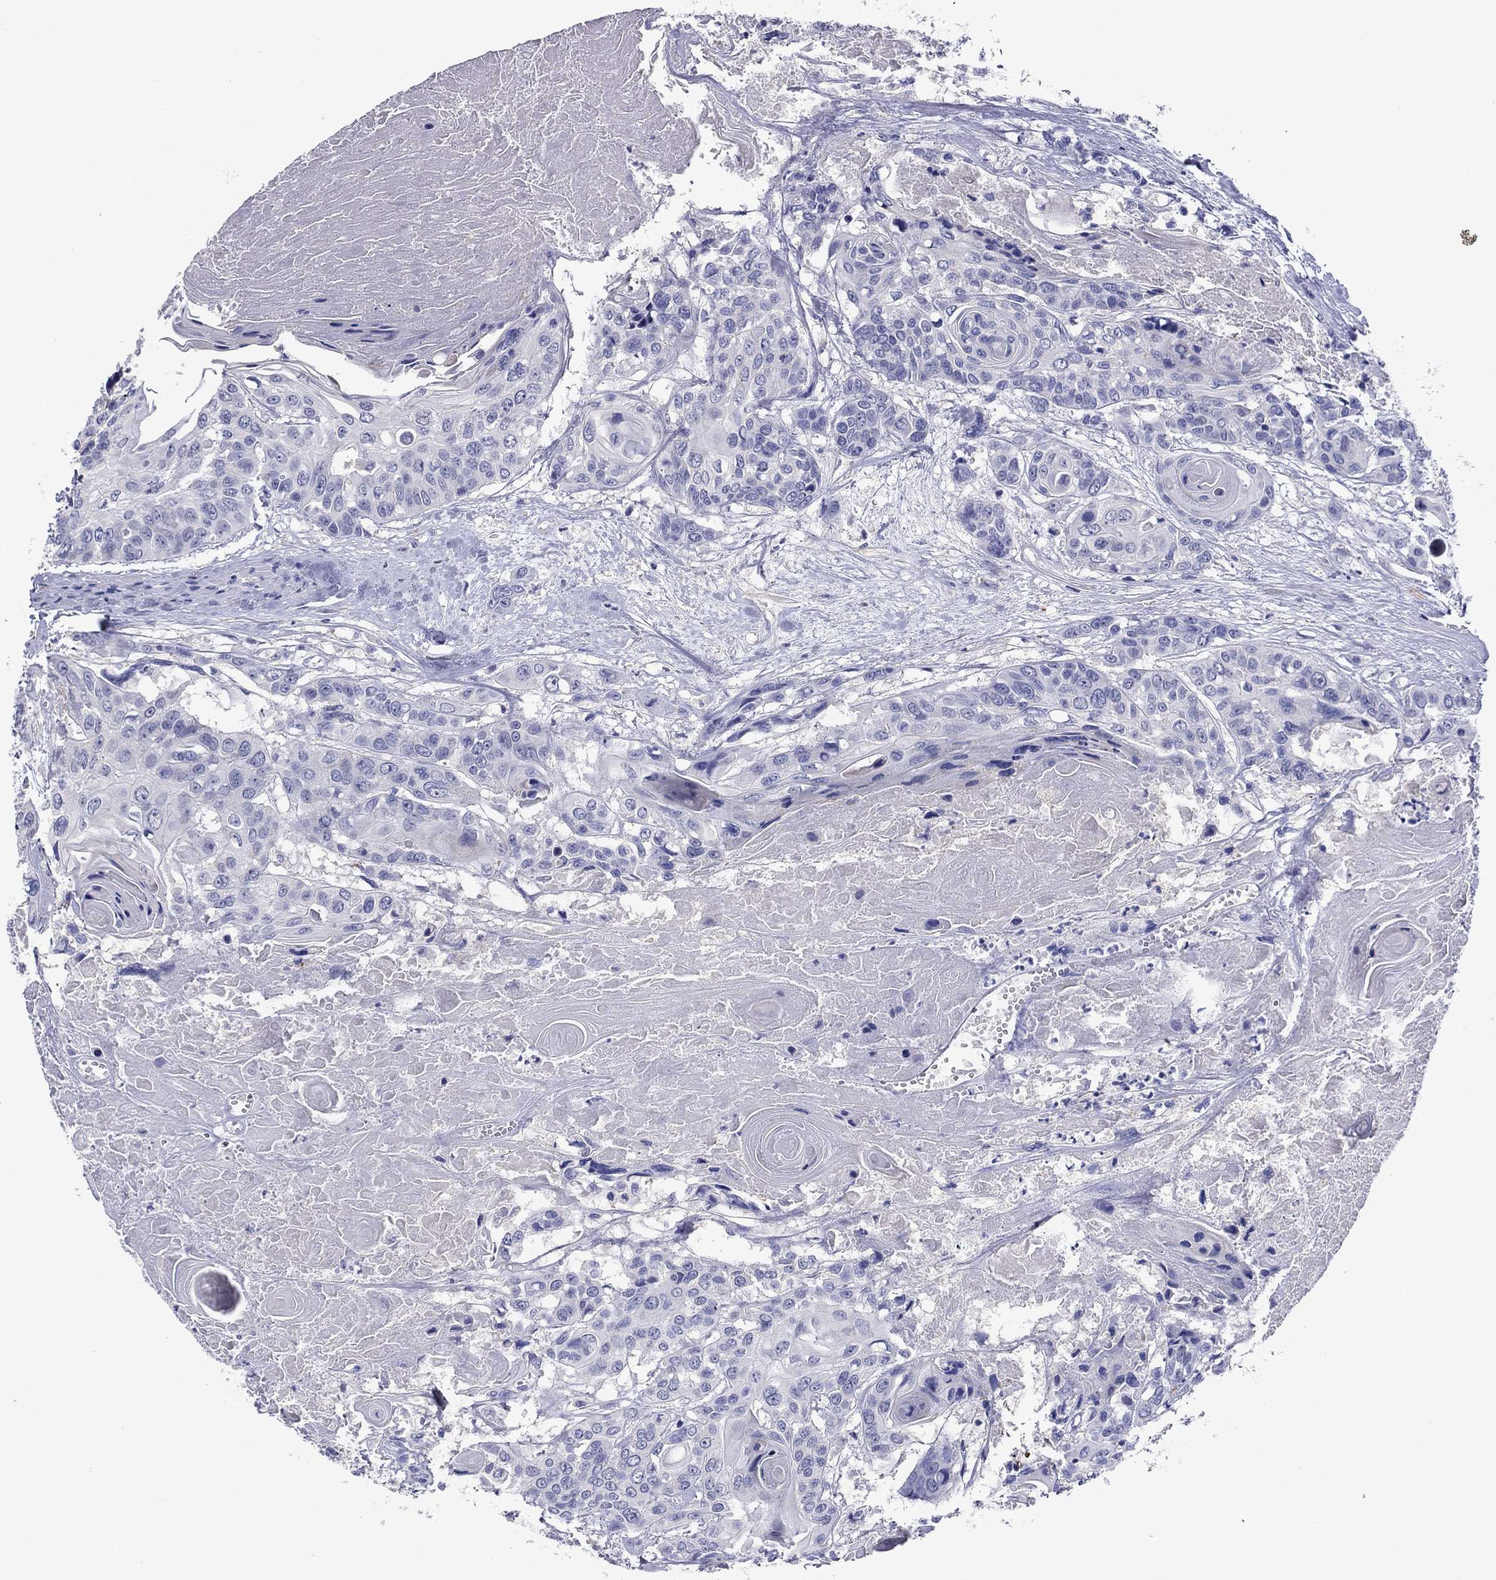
{"staining": {"intensity": "negative", "quantity": "none", "location": "none"}, "tissue": "head and neck cancer", "cell_type": "Tumor cells", "image_type": "cancer", "snomed": [{"axis": "morphology", "description": "Squamous cell carcinoma, NOS"}, {"axis": "topography", "description": "Oral tissue"}, {"axis": "topography", "description": "Head-Neck"}], "caption": "This is an IHC image of head and neck squamous cell carcinoma. There is no expression in tumor cells.", "gene": "CNDP1", "patient": {"sex": "male", "age": 56}}